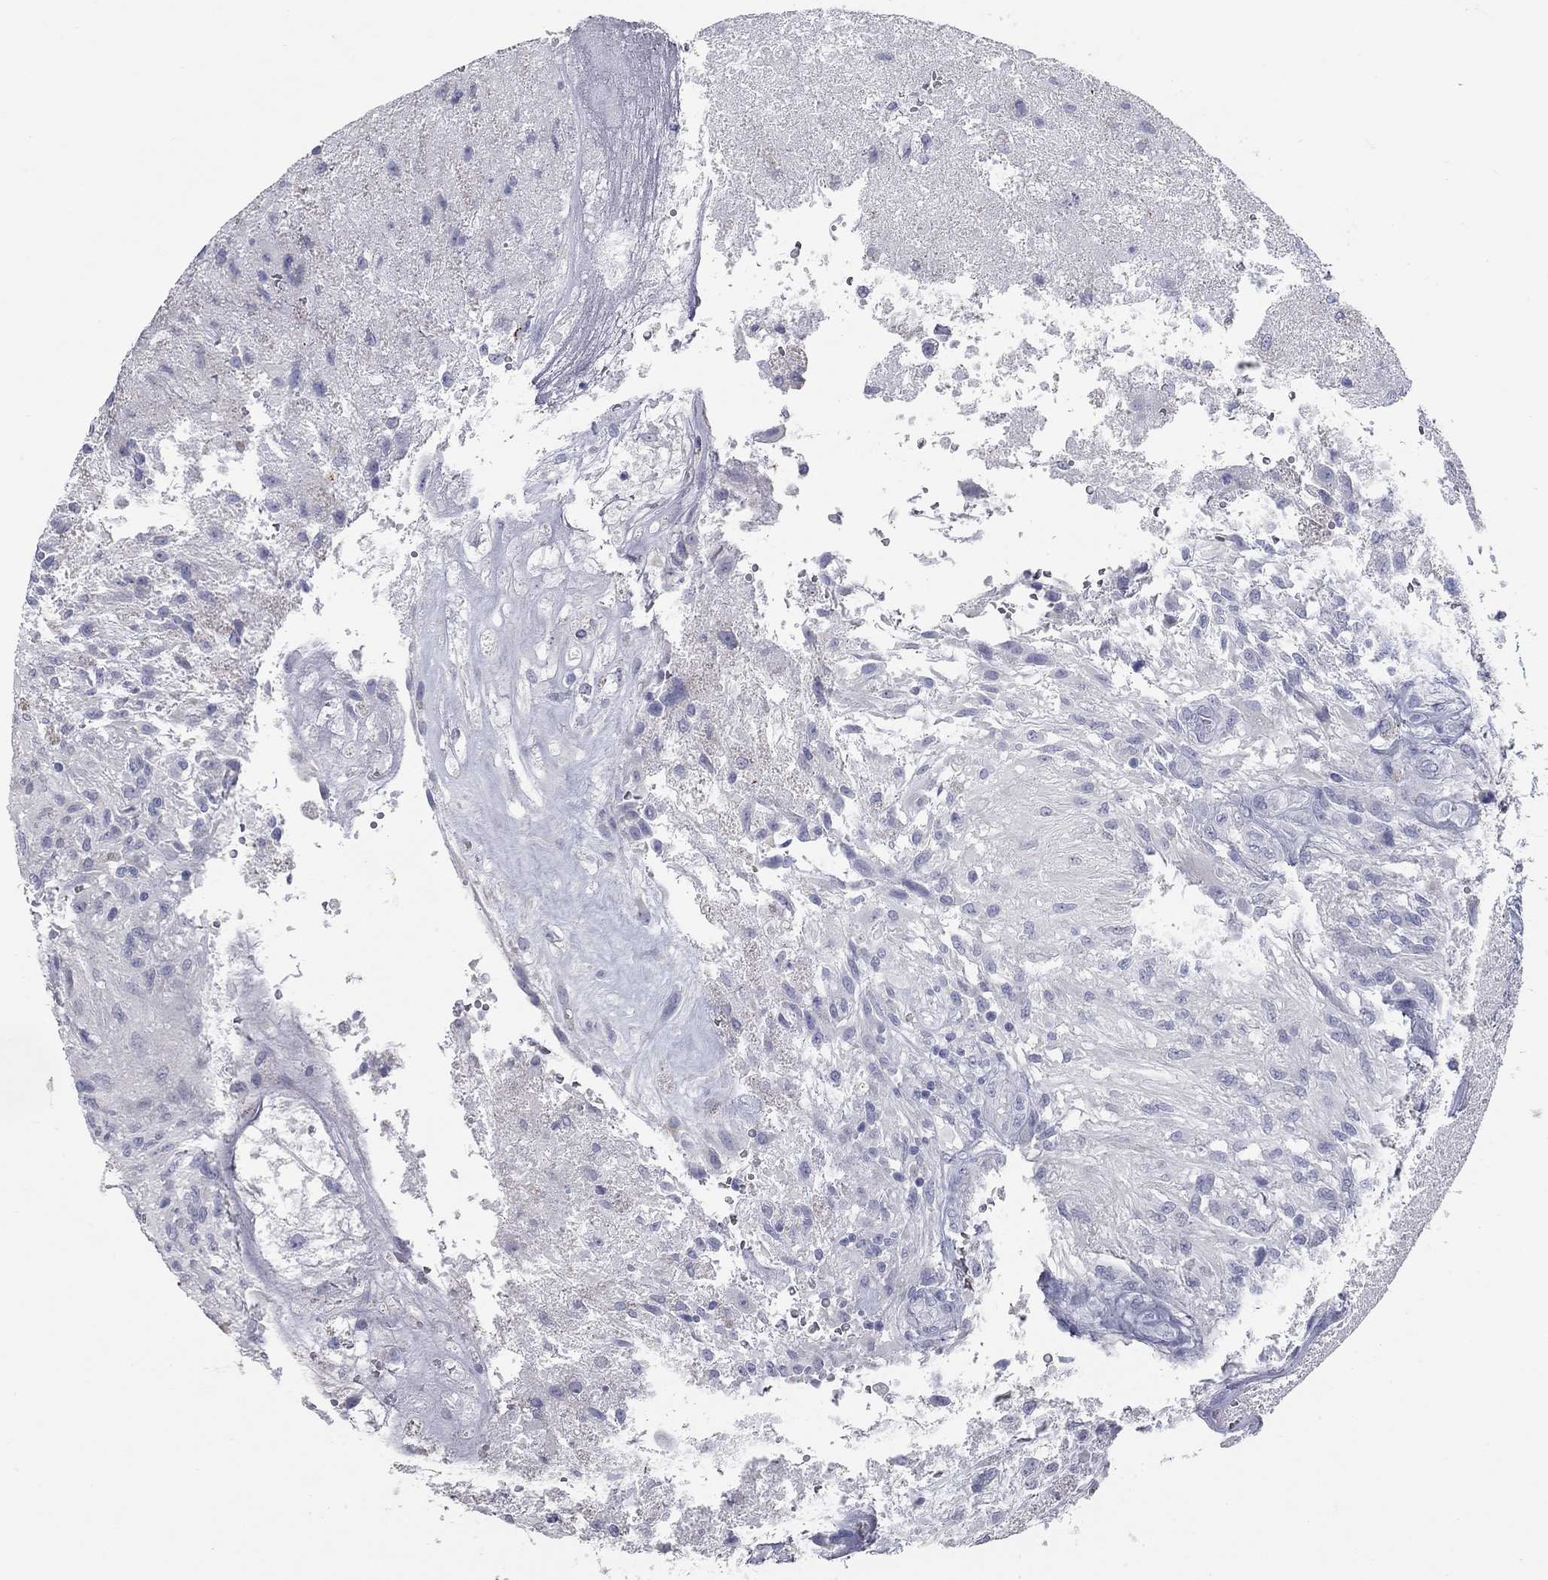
{"staining": {"intensity": "negative", "quantity": "none", "location": "none"}, "tissue": "glioma", "cell_type": "Tumor cells", "image_type": "cancer", "snomed": [{"axis": "morphology", "description": "Glioma, malignant, High grade"}, {"axis": "topography", "description": "Brain"}], "caption": "DAB immunohistochemical staining of human glioma demonstrates no significant positivity in tumor cells.", "gene": "TAC1", "patient": {"sex": "male", "age": 56}}